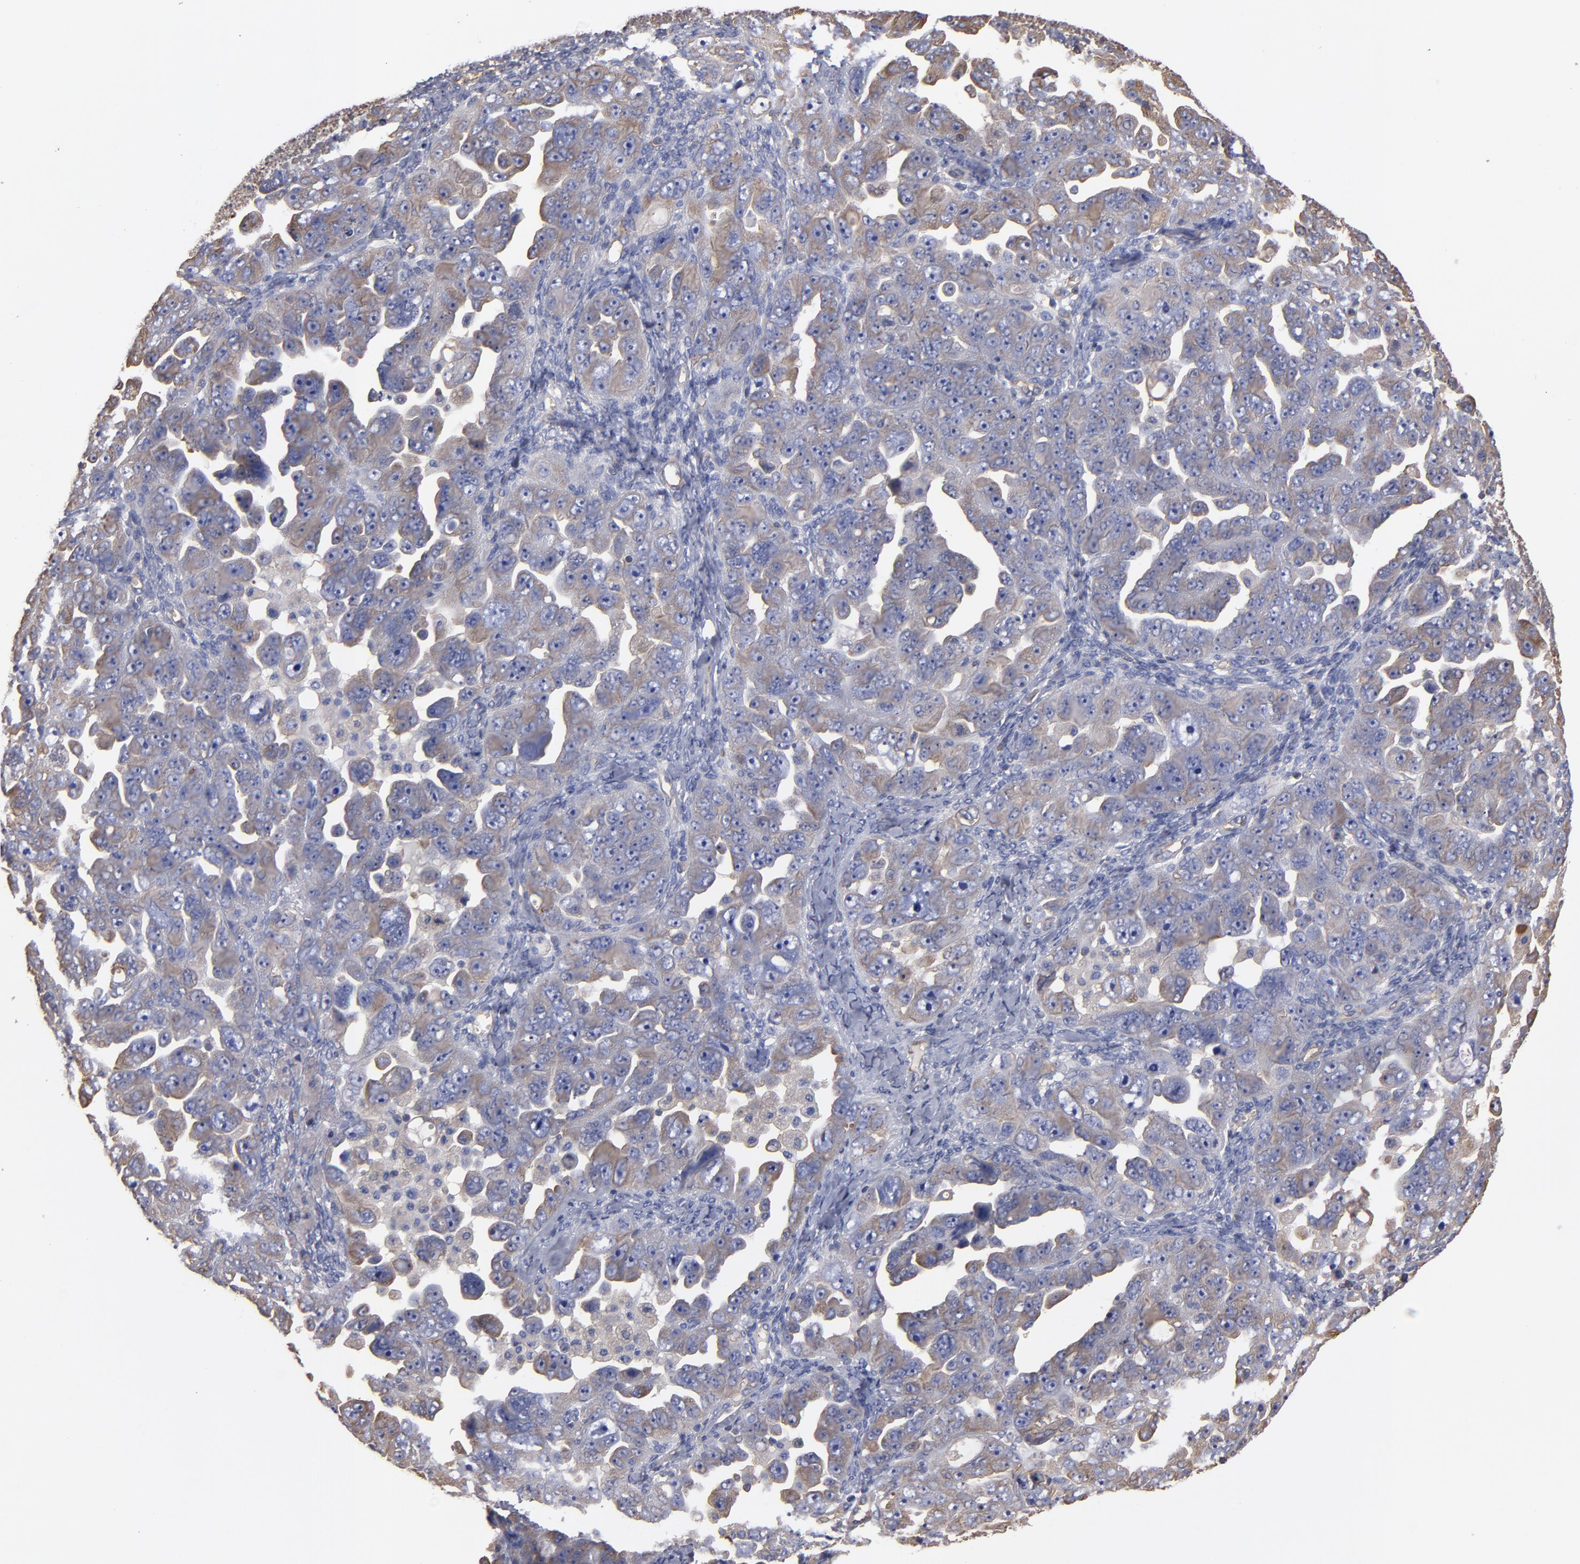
{"staining": {"intensity": "weak", "quantity": ">75%", "location": "cytoplasmic/membranous"}, "tissue": "ovarian cancer", "cell_type": "Tumor cells", "image_type": "cancer", "snomed": [{"axis": "morphology", "description": "Cystadenocarcinoma, serous, NOS"}, {"axis": "topography", "description": "Ovary"}], "caption": "Serous cystadenocarcinoma (ovarian) stained with a brown dye displays weak cytoplasmic/membranous positive staining in about >75% of tumor cells.", "gene": "ESYT2", "patient": {"sex": "female", "age": 66}}